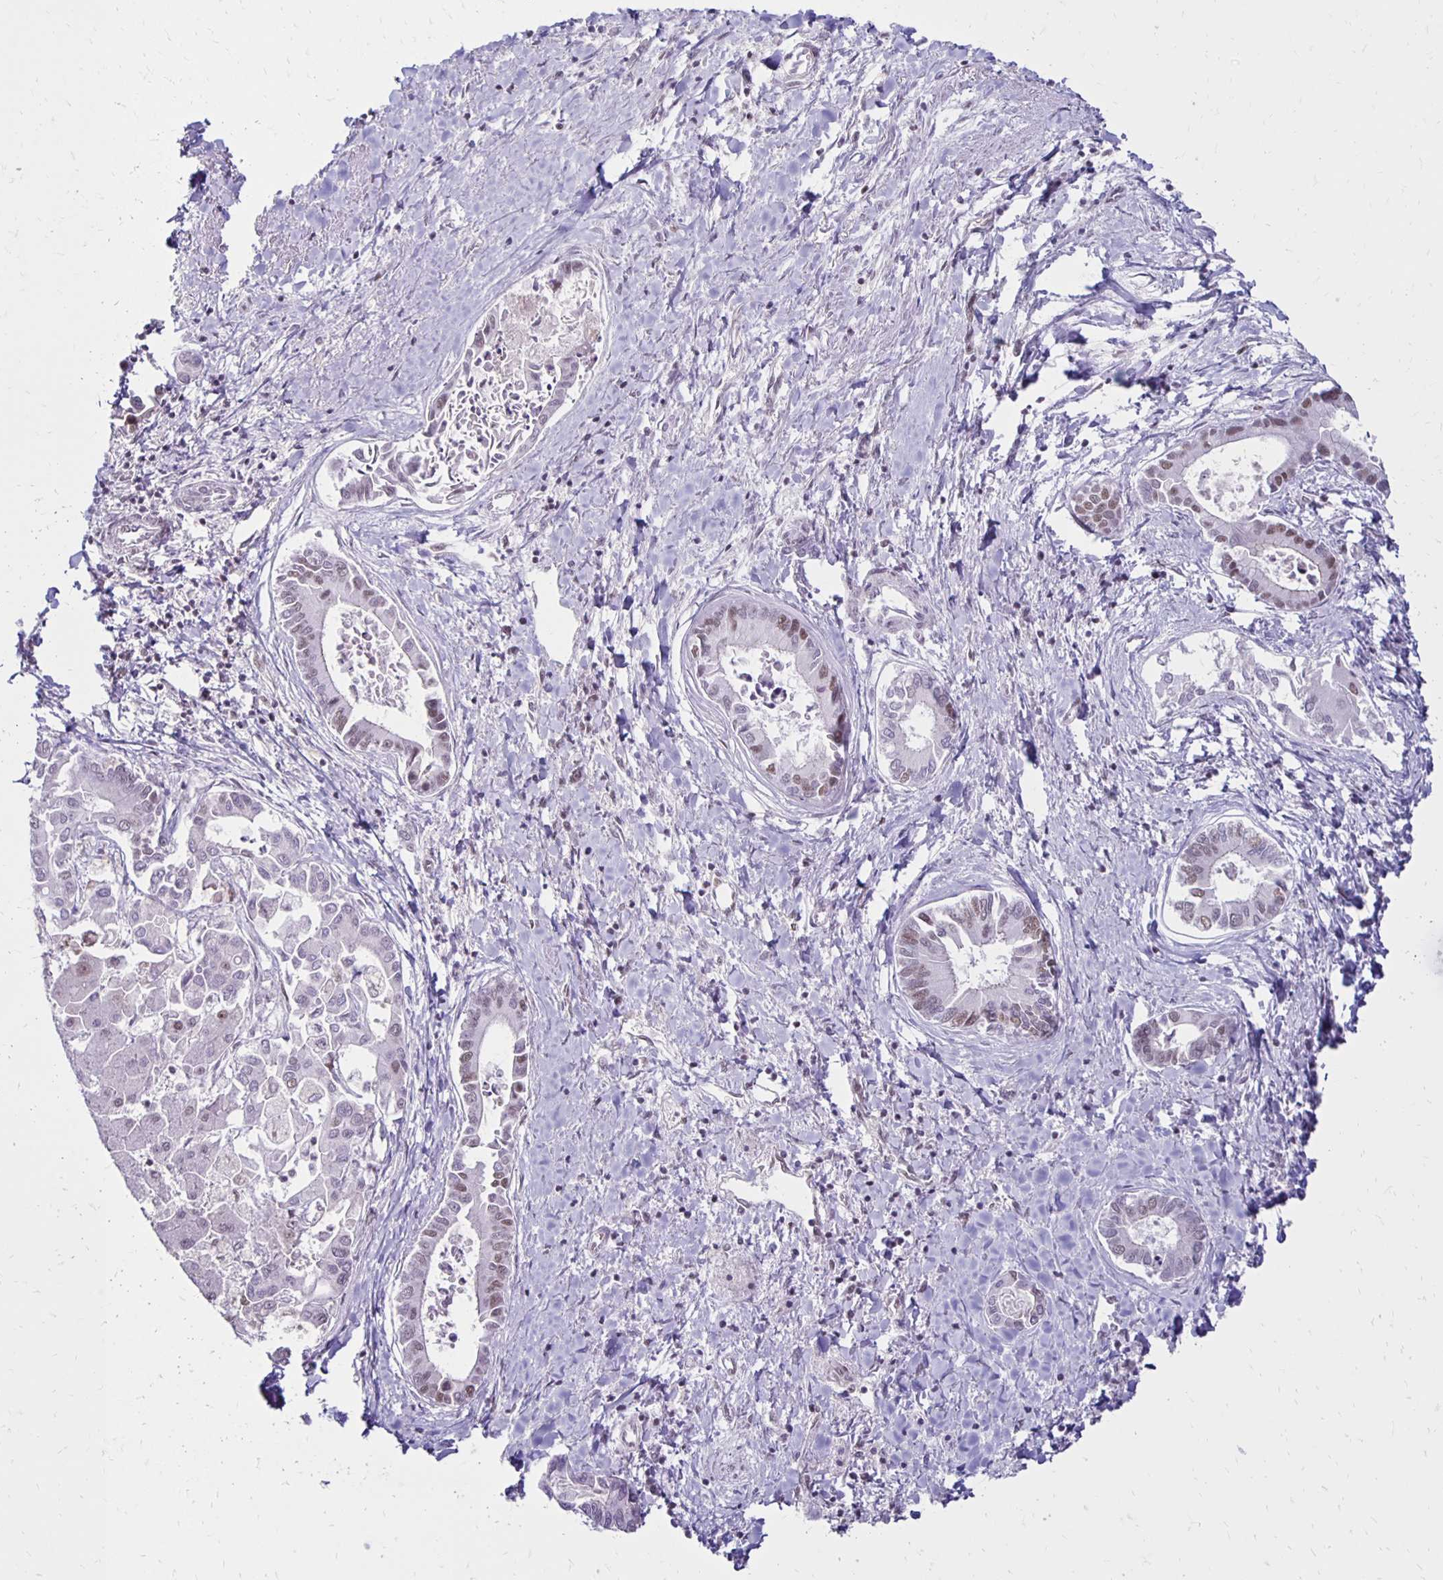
{"staining": {"intensity": "weak", "quantity": ">75%", "location": "nuclear"}, "tissue": "liver cancer", "cell_type": "Tumor cells", "image_type": "cancer", "snomed": [{"axis": "morphology", "description": "Cholangiocarcinoma"}, {"axis": "topography", "description": "Liver"}], "caption": "The immunohistochemical stain labels weak nuclear positivity in tumor cells of liver cholangiocarcinoma tissue. The staining is performed using DAB brown chromogen to label protein expression. The nuclei are counter-stained blue using hematoxylin.", "gene": "DDB2", "patient": {"sex": "male", "age": 66}}